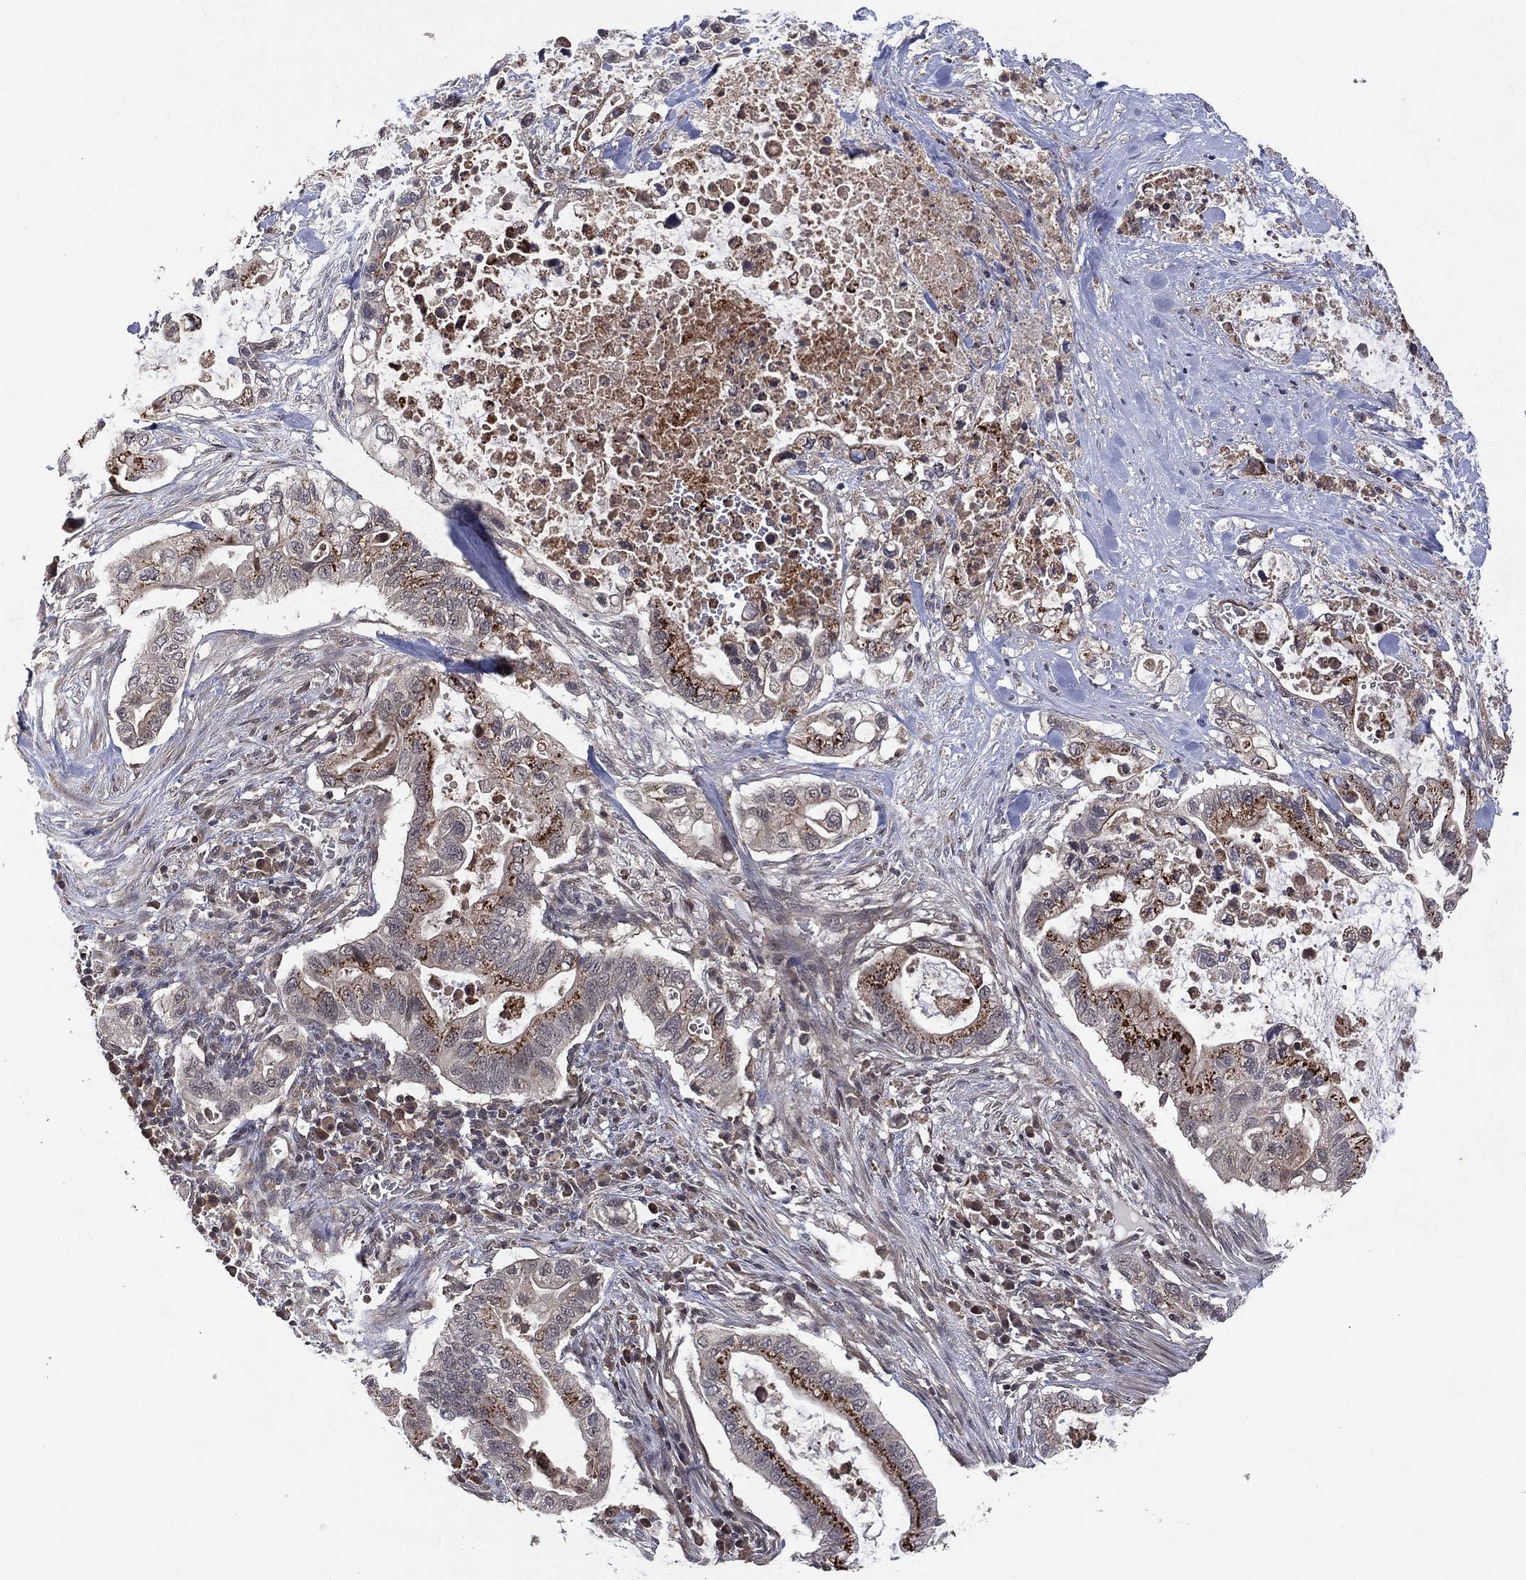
{"staining": {"intensity": "strong", "quantity": "<25%", "location": "cytoplasmic/membranous"}, "tissue": "pancreatic cancer", "cell_type": "Tumor cells", "image_type": "cancer", "snomed": [{"axis": "morphology", "description": "Adenocarcinoma, NOS"}, {"axis": "topography", "description": "Pancreas"}], "caption": "The histopathology image shows a brown stain indicating the presence of a protein in the cytoplasmic/membranous of tumor cells in pancreatic cancer (adenocarcinoma). Using DAB (3,3'-diaminobenzidine) (brown) and hematoxylin (blue) stains, captured at high magnification using brightfield microscopy.", "gene": "ATG4B", "patient": {"sex": "female", "age": 72}}